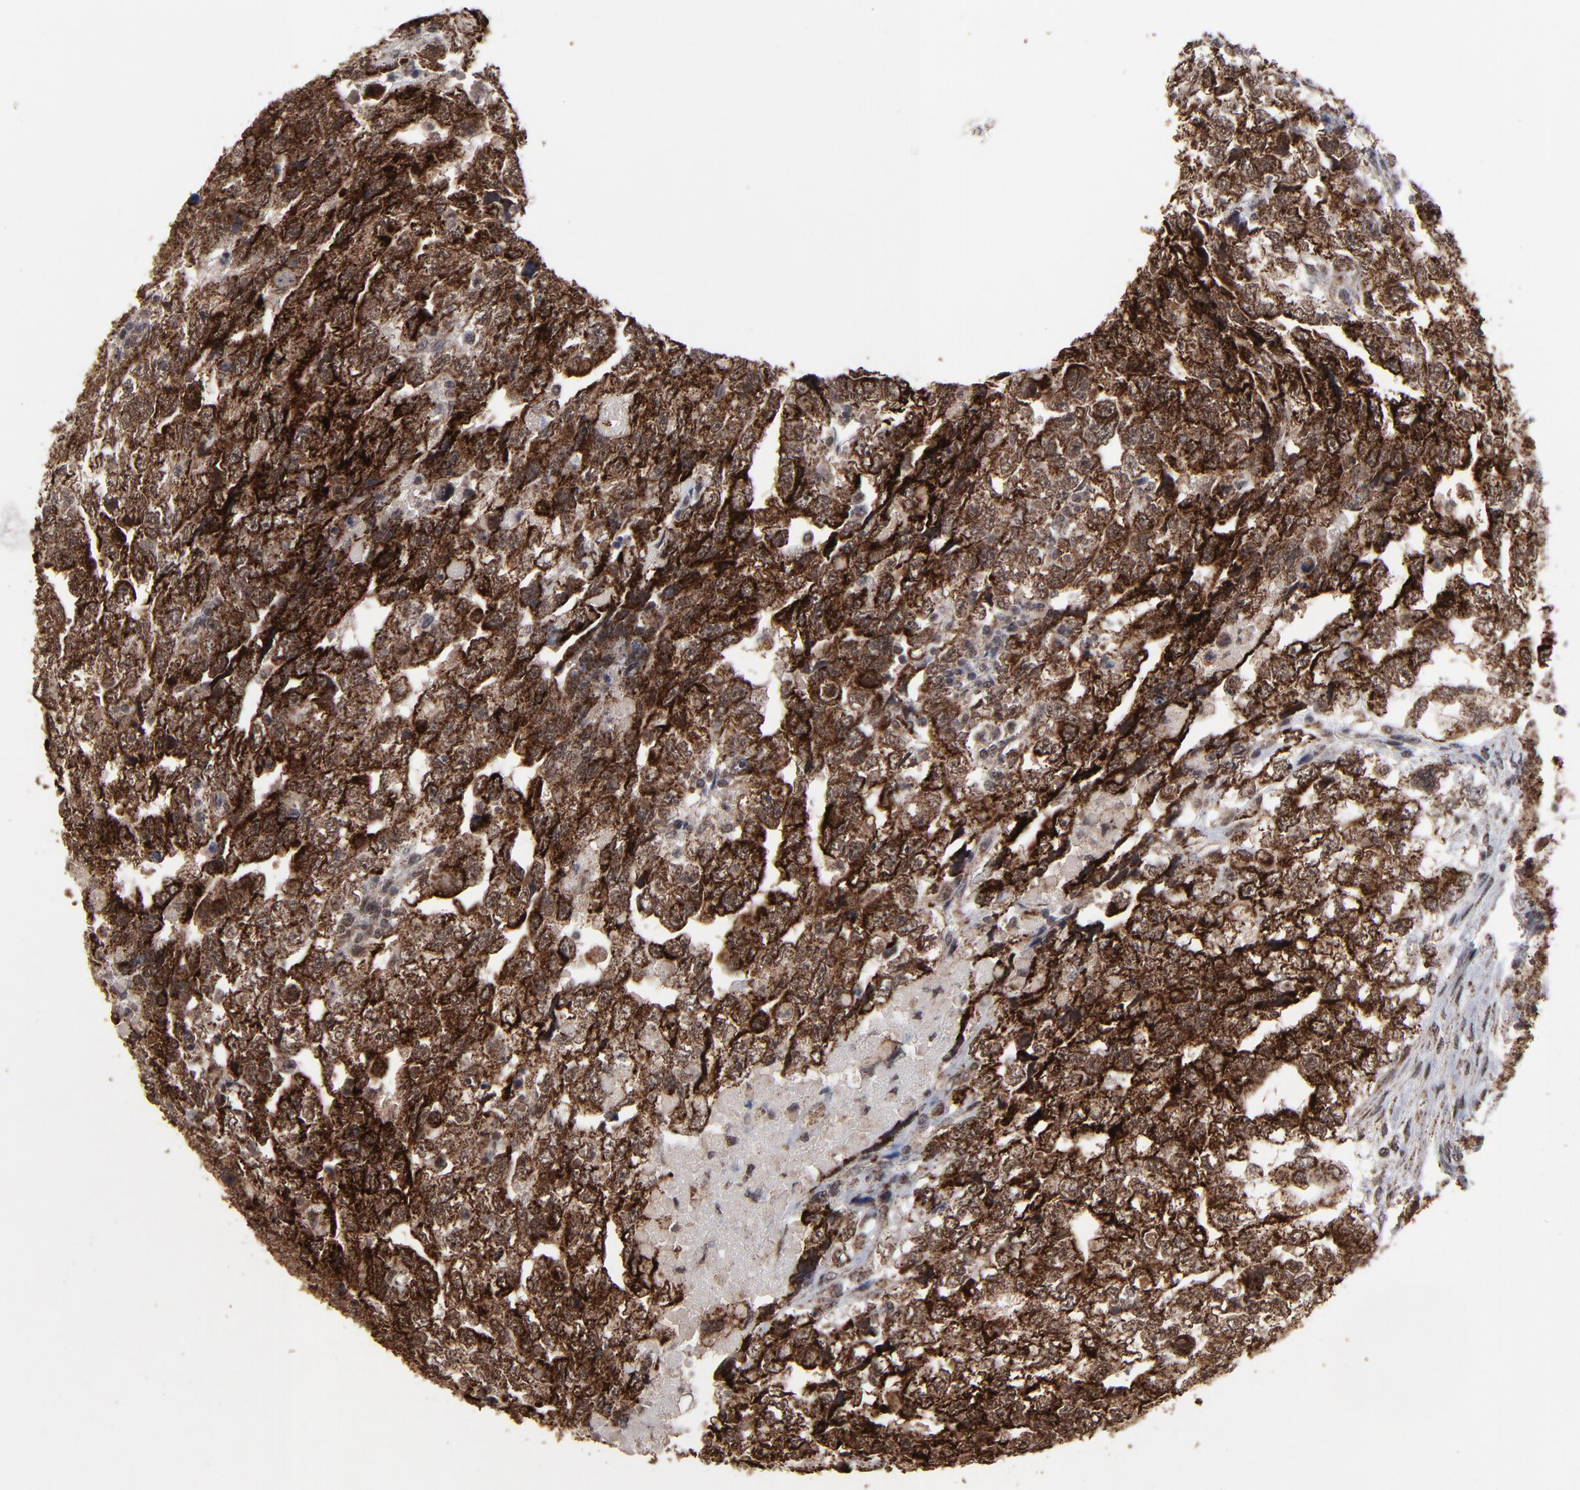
{"staining": {"intensity": "strong", "quantity": ">75%", "location": "cytoplasmic/membranous"}, "tissue": "testis cancer", "cell_type": "Tumor cells", "image_type": "cancer", "snomed": [{"axis": "morphology", "description": "Carcinoma, Embryonal, NOS"}, {"axis": "topography", "description": "Testis"}], "caption": "Testis cancer stained for a protein exhibits strong cytoplasmic/membranous positivity in tumor cells. Using DAB (3,3'-diaminobenzidine) (brown) and hematoxylin (blue) stains, captured at high magnification using brightfield microscopy.", "gene": "BNIP3", "patient": {"sex": "male", "age": 36}}